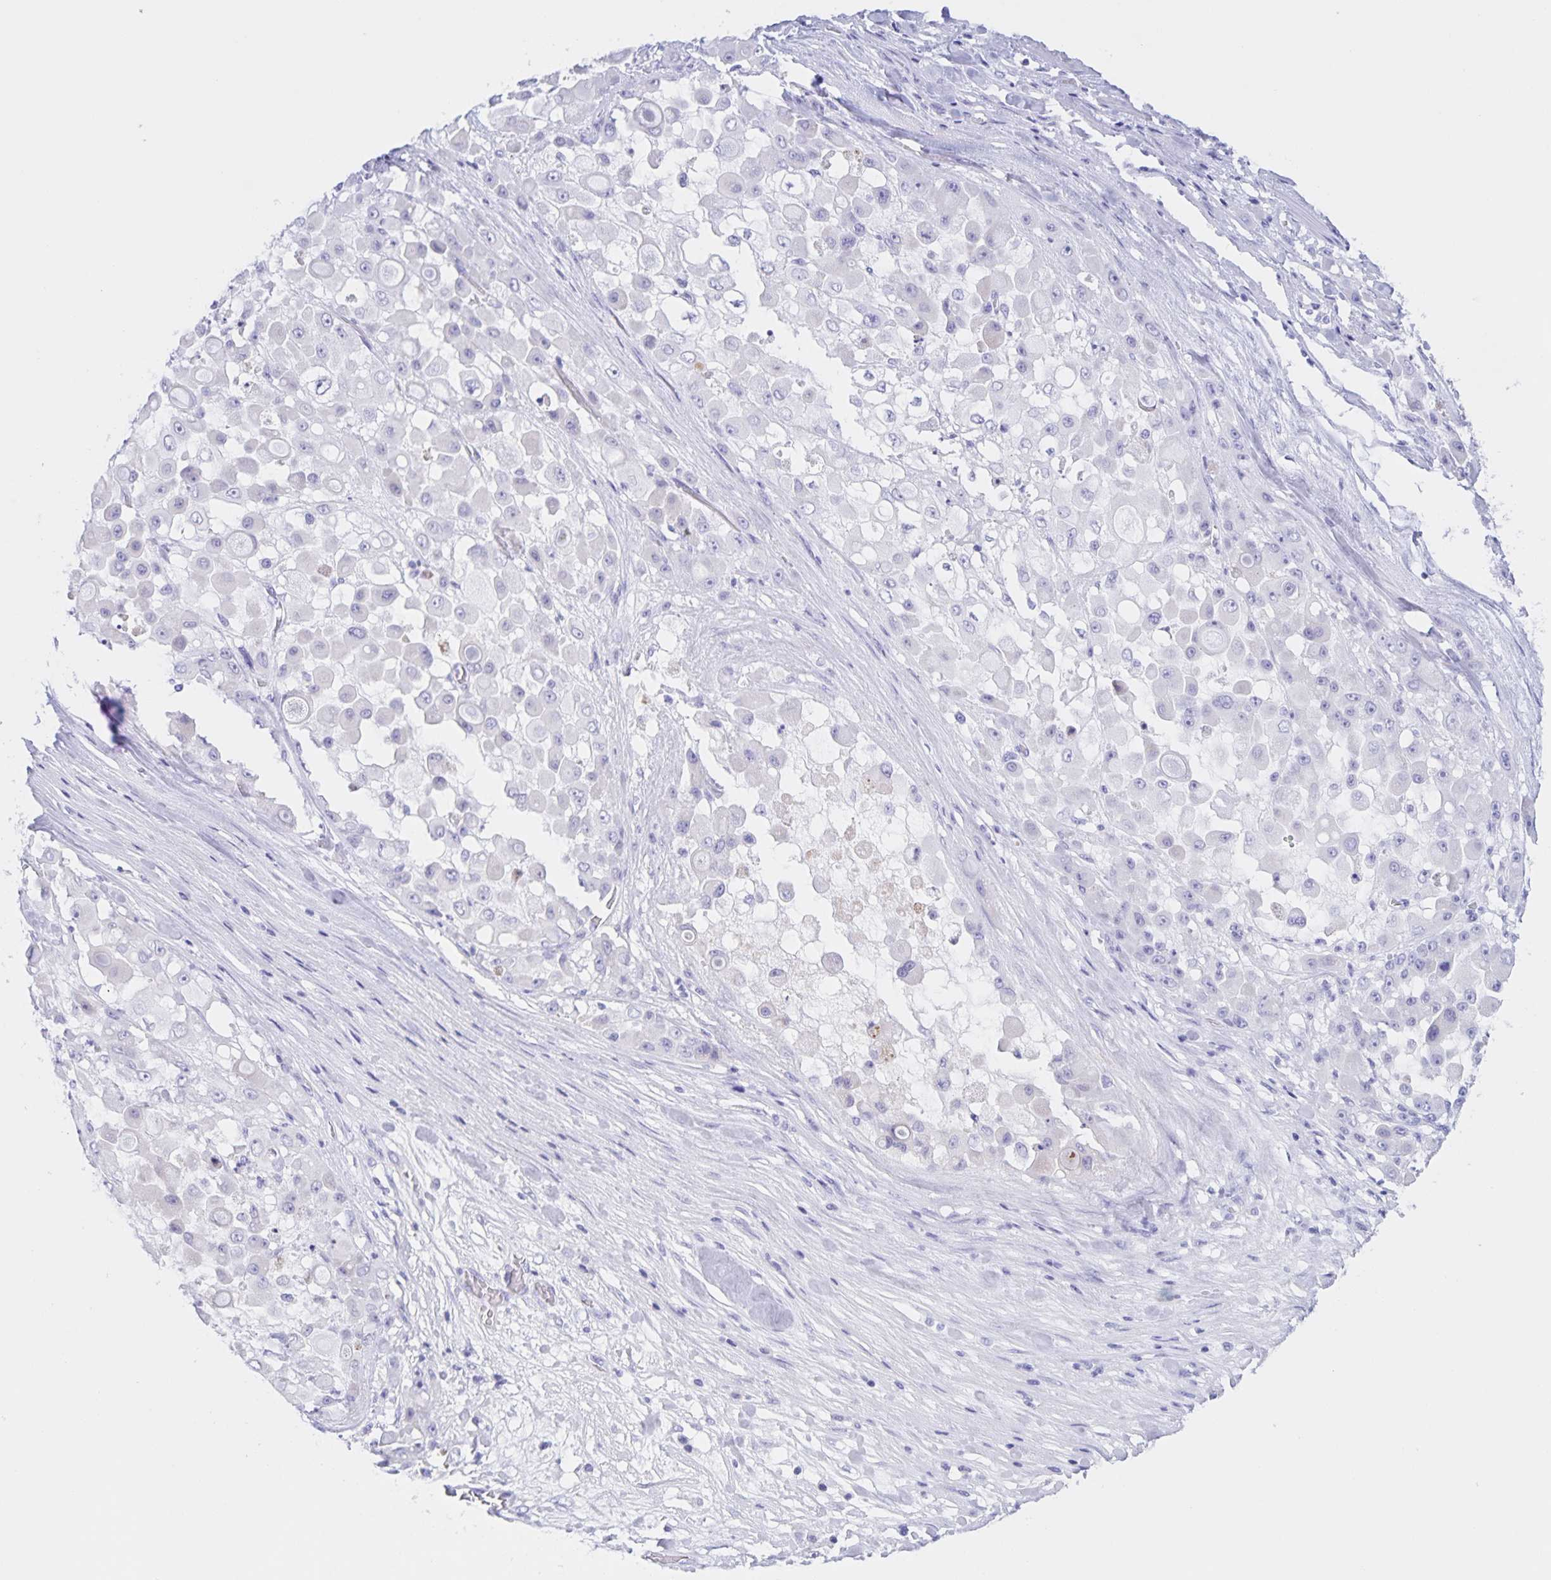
{"staining": {"intensity": "negative", "quantity": "none", "location": "none"}, "tissue": "stomach cancer", "cell_type": "Tumor cells", "image_type": "cancer", "snomed": [{"axis": "morphology", "description": "Adenocarcinoma, NOS"}, {"axis": "topography", "description": "Stomach"}], "caption": "This histopathology image is of adenocarcinoma (stomach) stained with immunohistochemistry (IHC) to label a protein in brown with the nuclei are counter-stained blue. There is no expression in tumor cells.", "gene": "CATSPER4", "patient": {"sex": "female", "age": 76}}